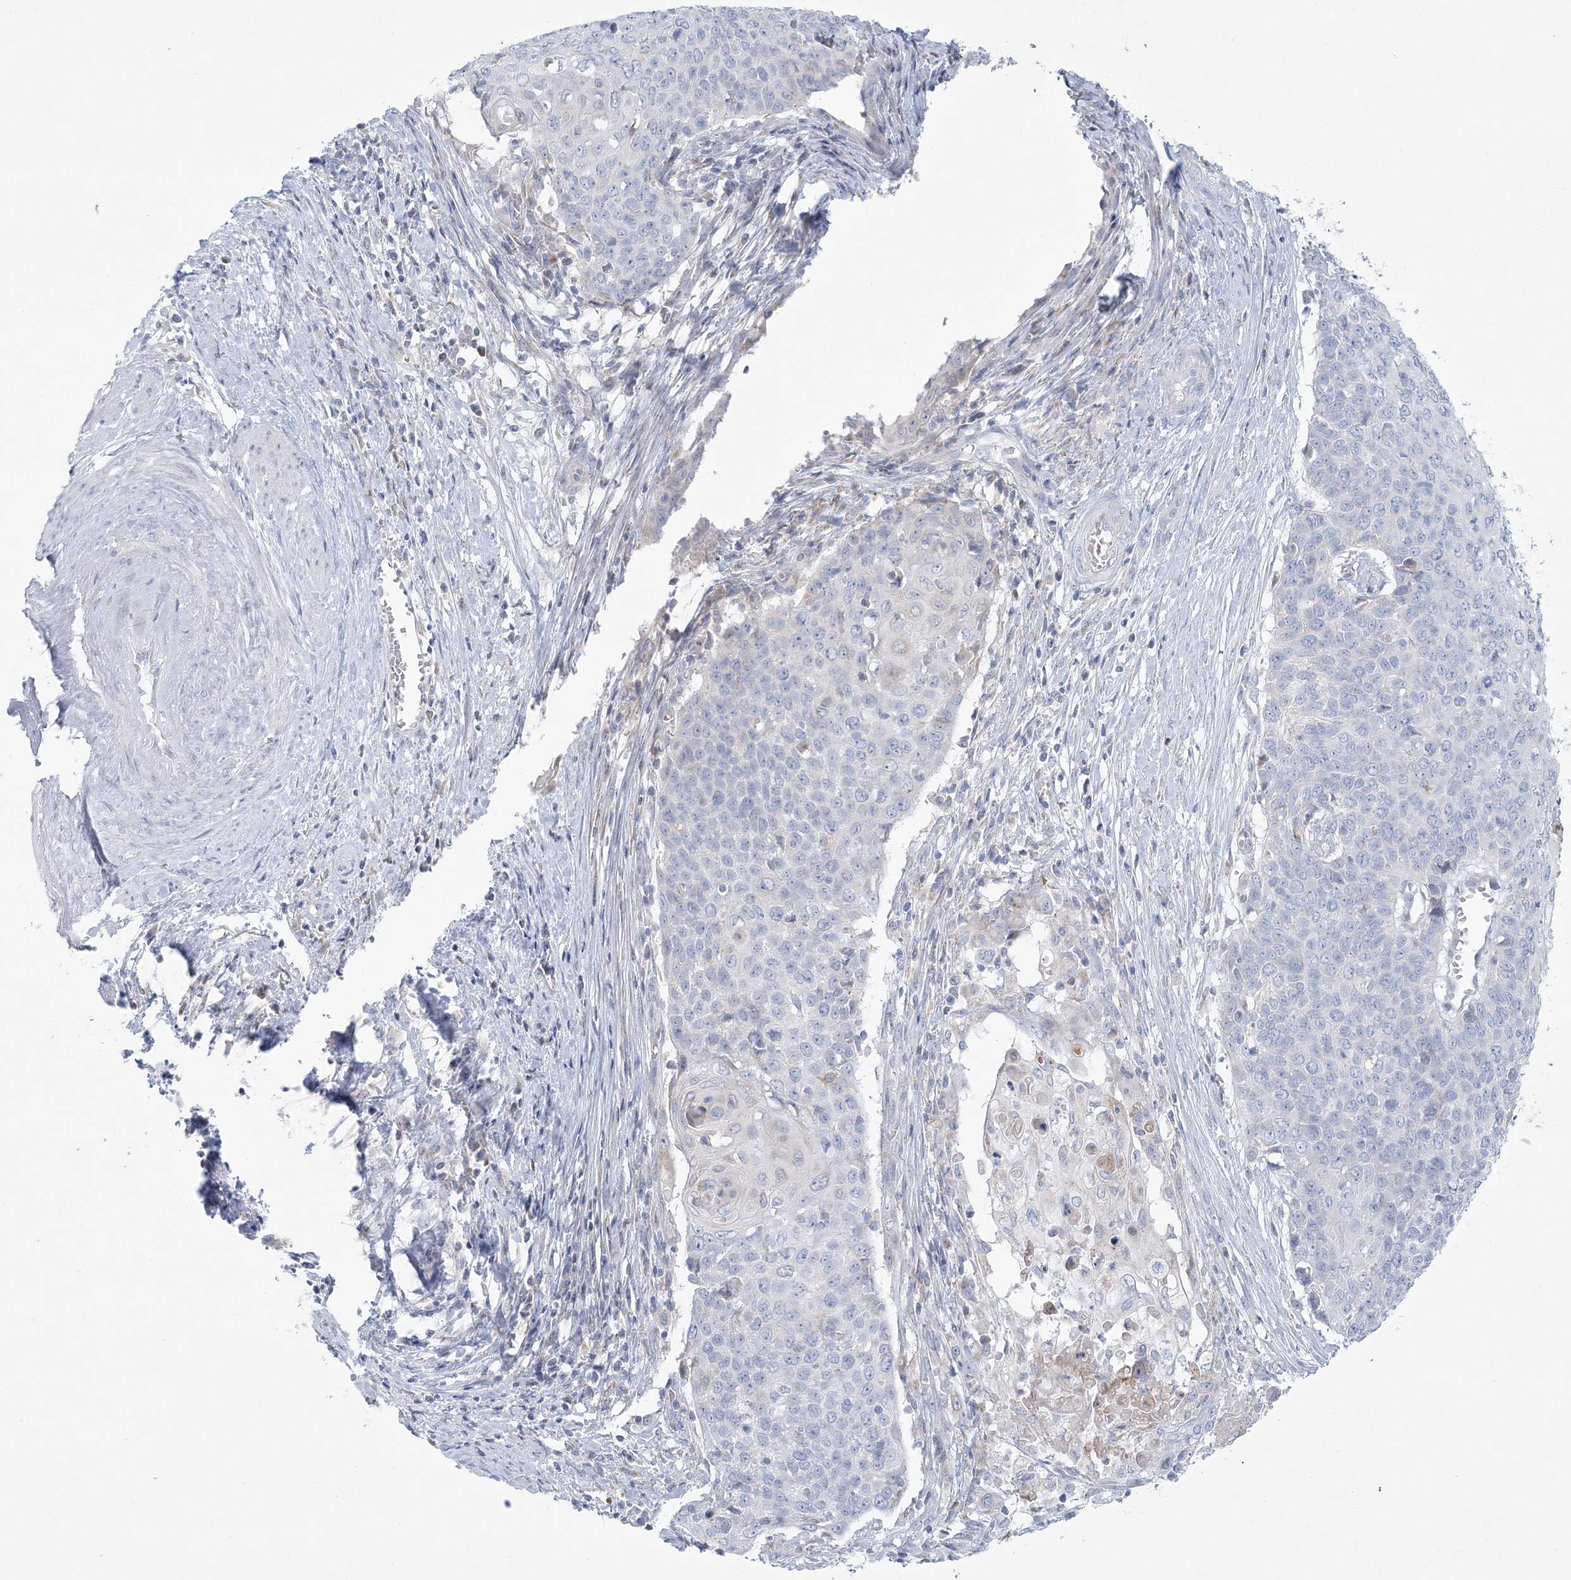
{"staining": {"intensity": "negative", "quantity": "none", "location": "none"}, "tissue": "cervical cancer", "cell_type": "Tumor cells", "image_type": "cancer", "snomed": [{"axis": "morphology", "description": "Squamous cell carcinoma, NOS"}, {"axis": "topography", "description": "Cervix"}], "caption": "The histopathology image reveals no significant expression in tumor cells of squamous cell carcinoma (cervical).", "gene": "NIPAL1", "patient": {"sex": "female", "age": 39}}